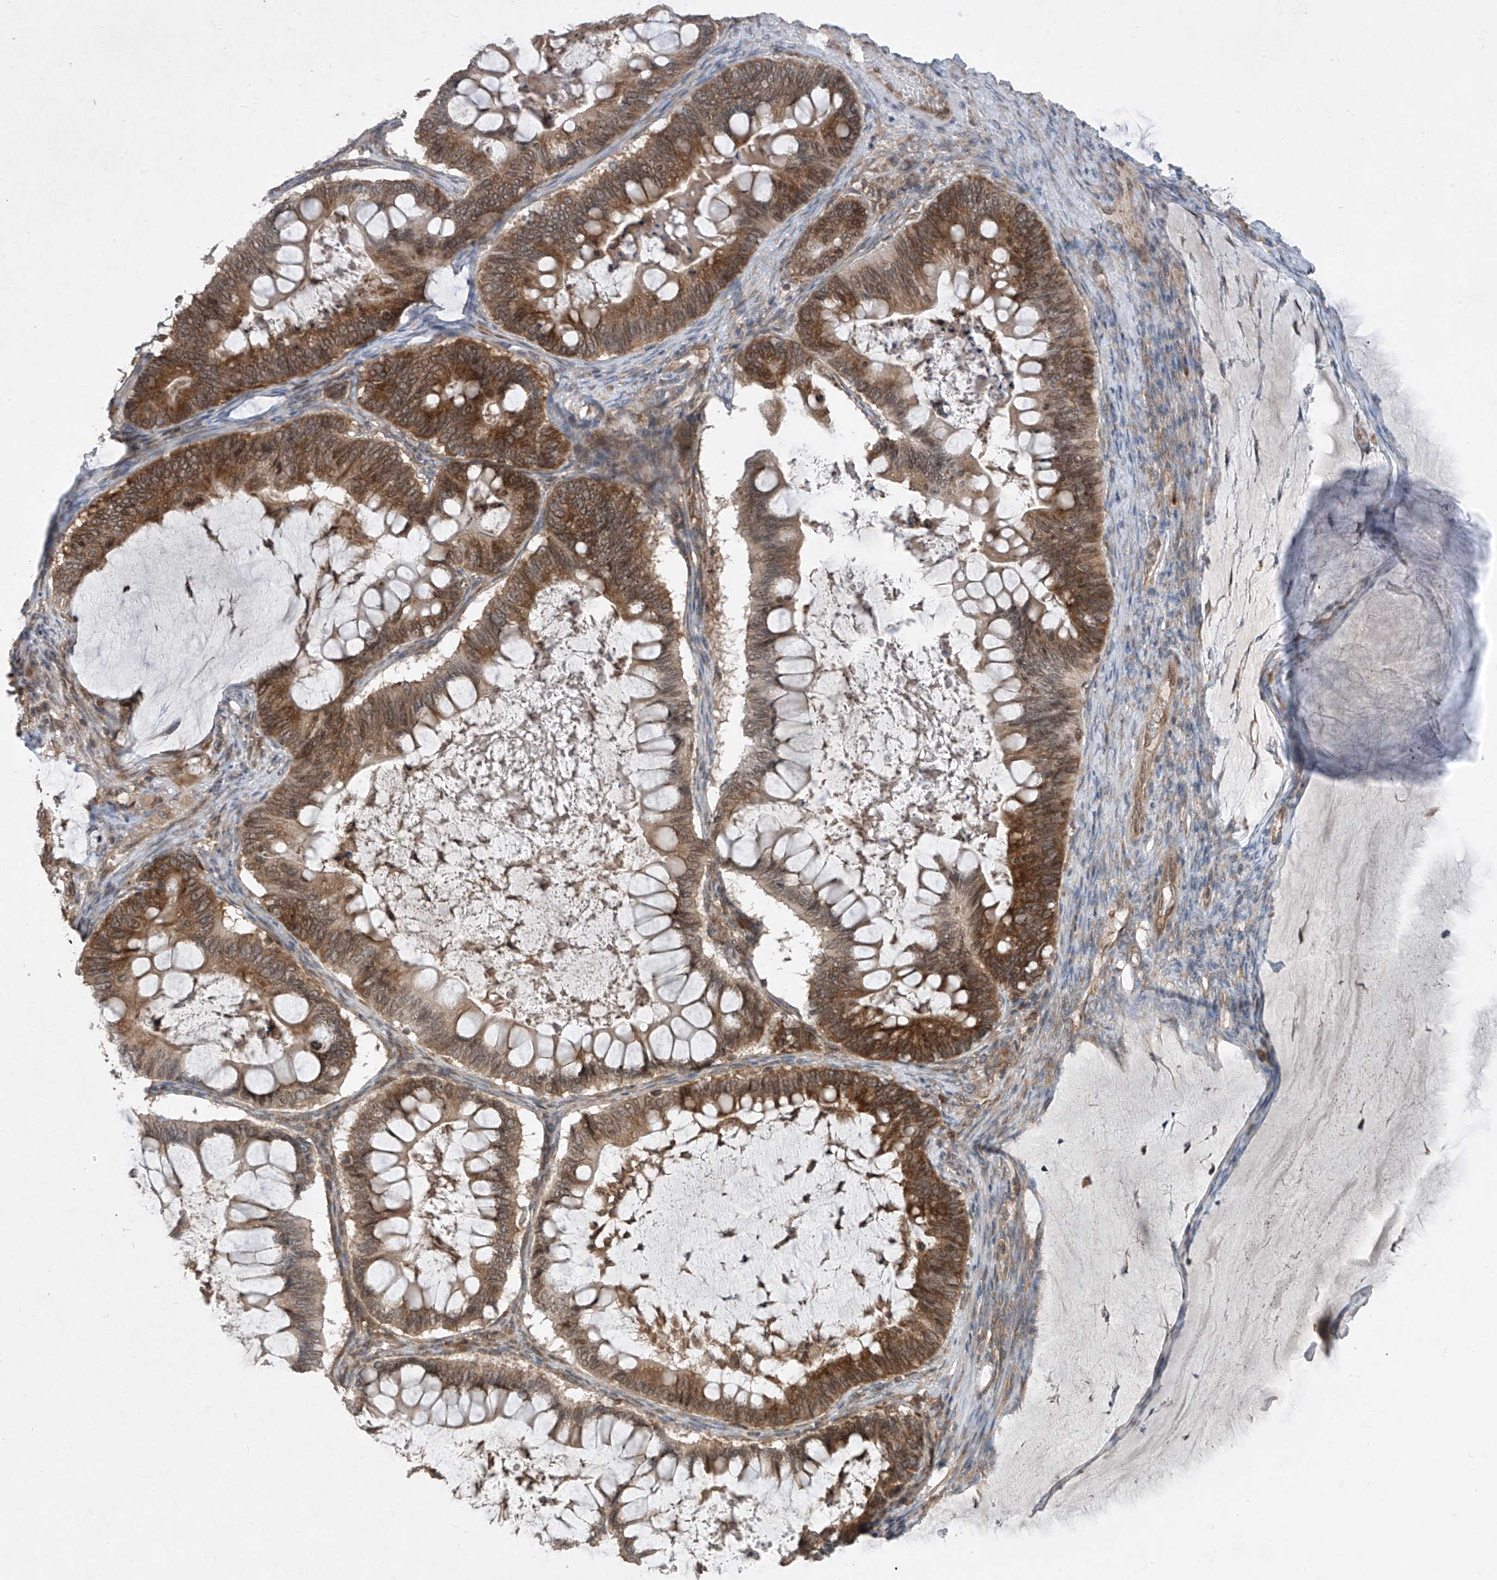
{"staining": {"intensity": "moderate", "quantity": ">75%", "location": "cytoplasmic/membranous"}, "tissue": "ovarian cancer", "cell_type": "Tumor cells", "image_type": "cancer", "snomed": [{"axis": "morphology", "description": "Cystadenocarcinoma, mucinous, NOS"}, {"axis": "topography", "description": "Ovary"}], "caption": "Human mucinous cystadenocarcinoma (ovarian) stained with a brown dye exhibits moderate cytoplasmic/membranous positive staining in about >75% of tumor cells.", "gene": "RPL34", "patient": {"sex": "female", "age": 61}}